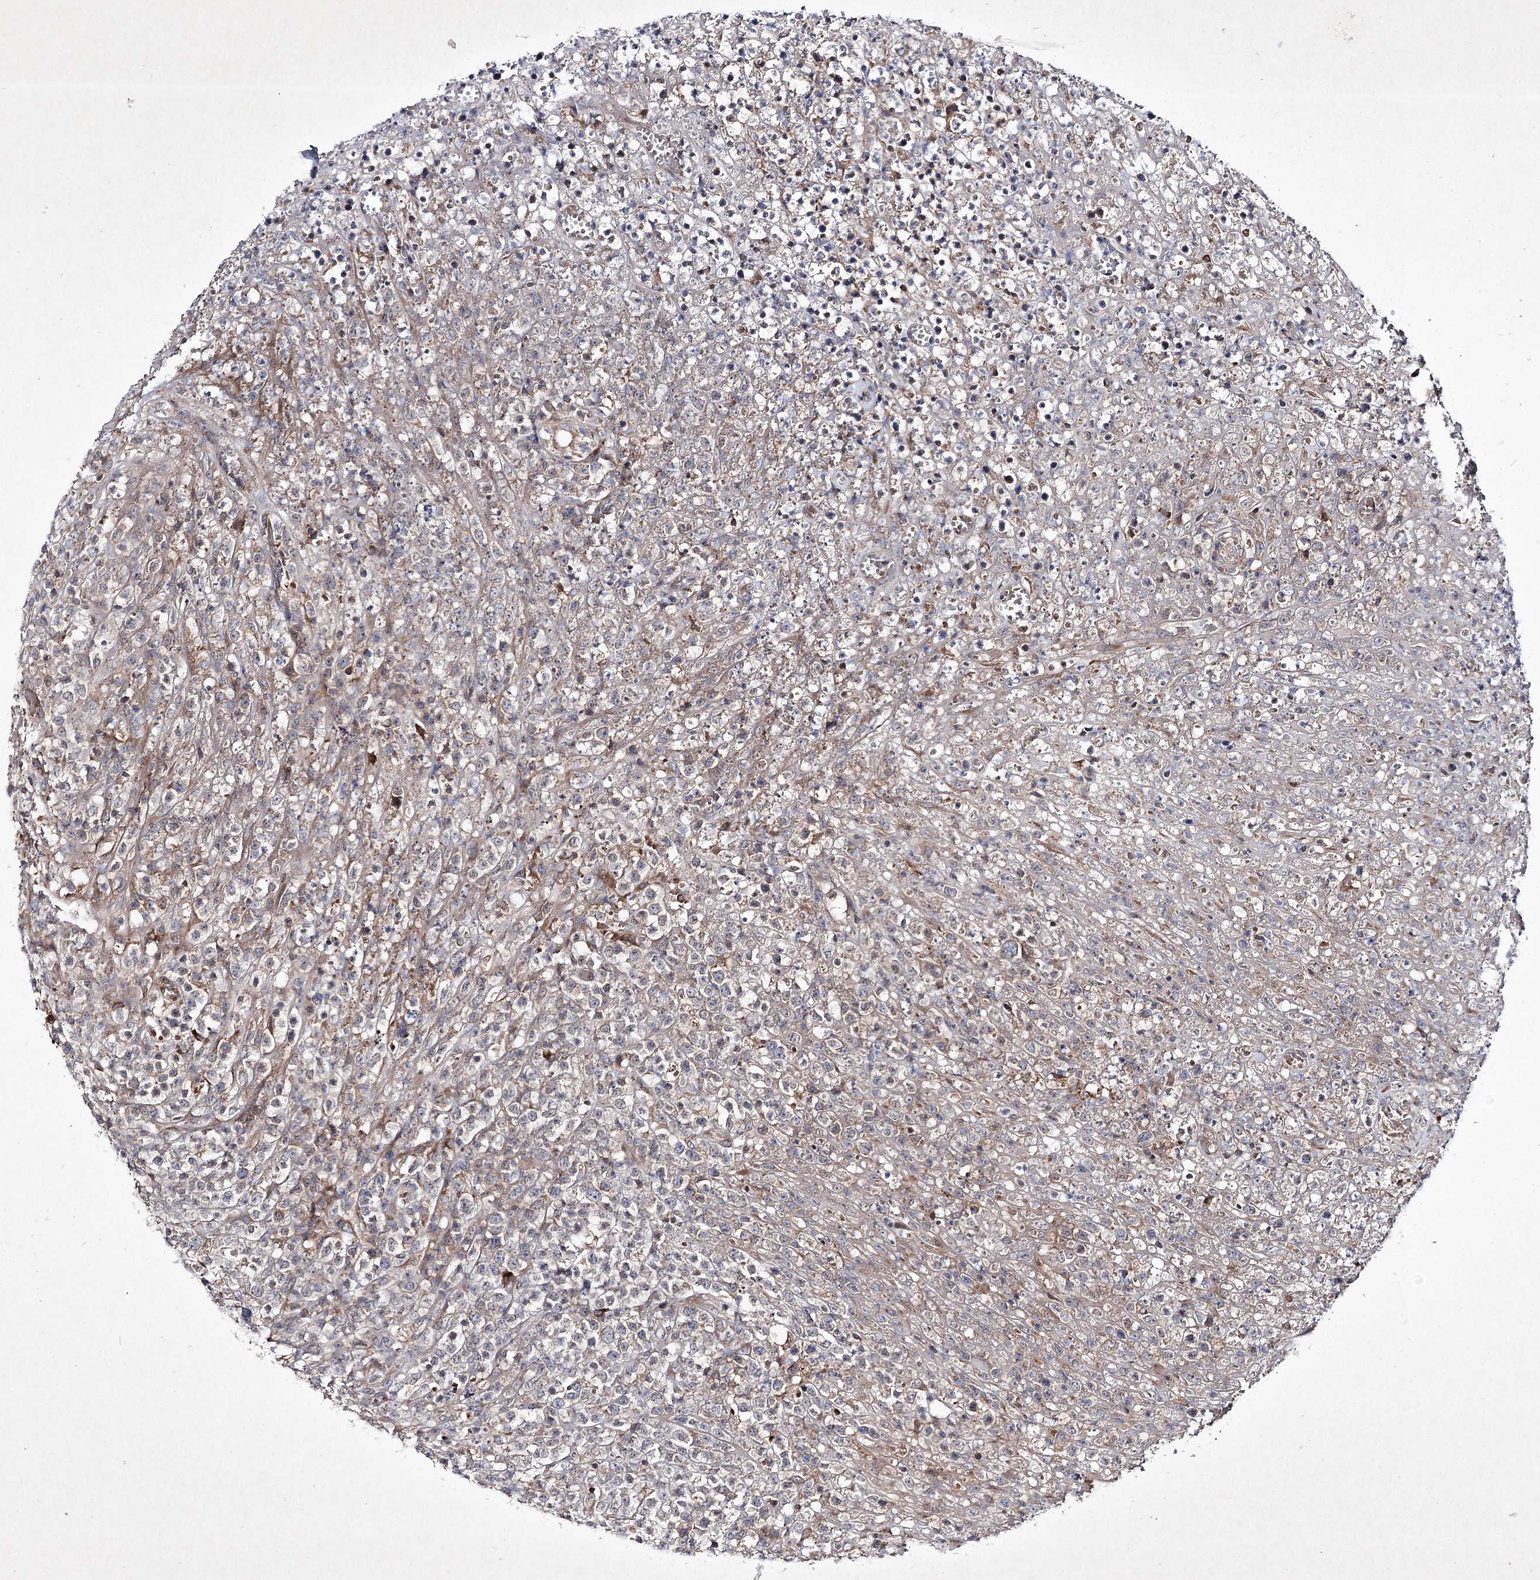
{"staining": {"intensity": "weak", "quantity": "25%-75%", "location": "cytoplasmic/membranous"}, "tissue": "lymphoma", "cell_type": "Tumor cells", "image_type": "cancer", "snomed": [{"axis": "morphology", "description": "Malignant lymphoma, non-Hodgkin's type, High grade"}, {"axis": "topography", "description": "Colon"}], "caption": "Immunohistochemistry of lymphoma displays low levels of weak cytoplasmic/membranous staining in about 25%-75% of tumor cells. The protein of interest is shown in brown color, while the nuclei are stained blue.", "gene": "ALG9", "patient": {"sex": "female", "age": 53}}